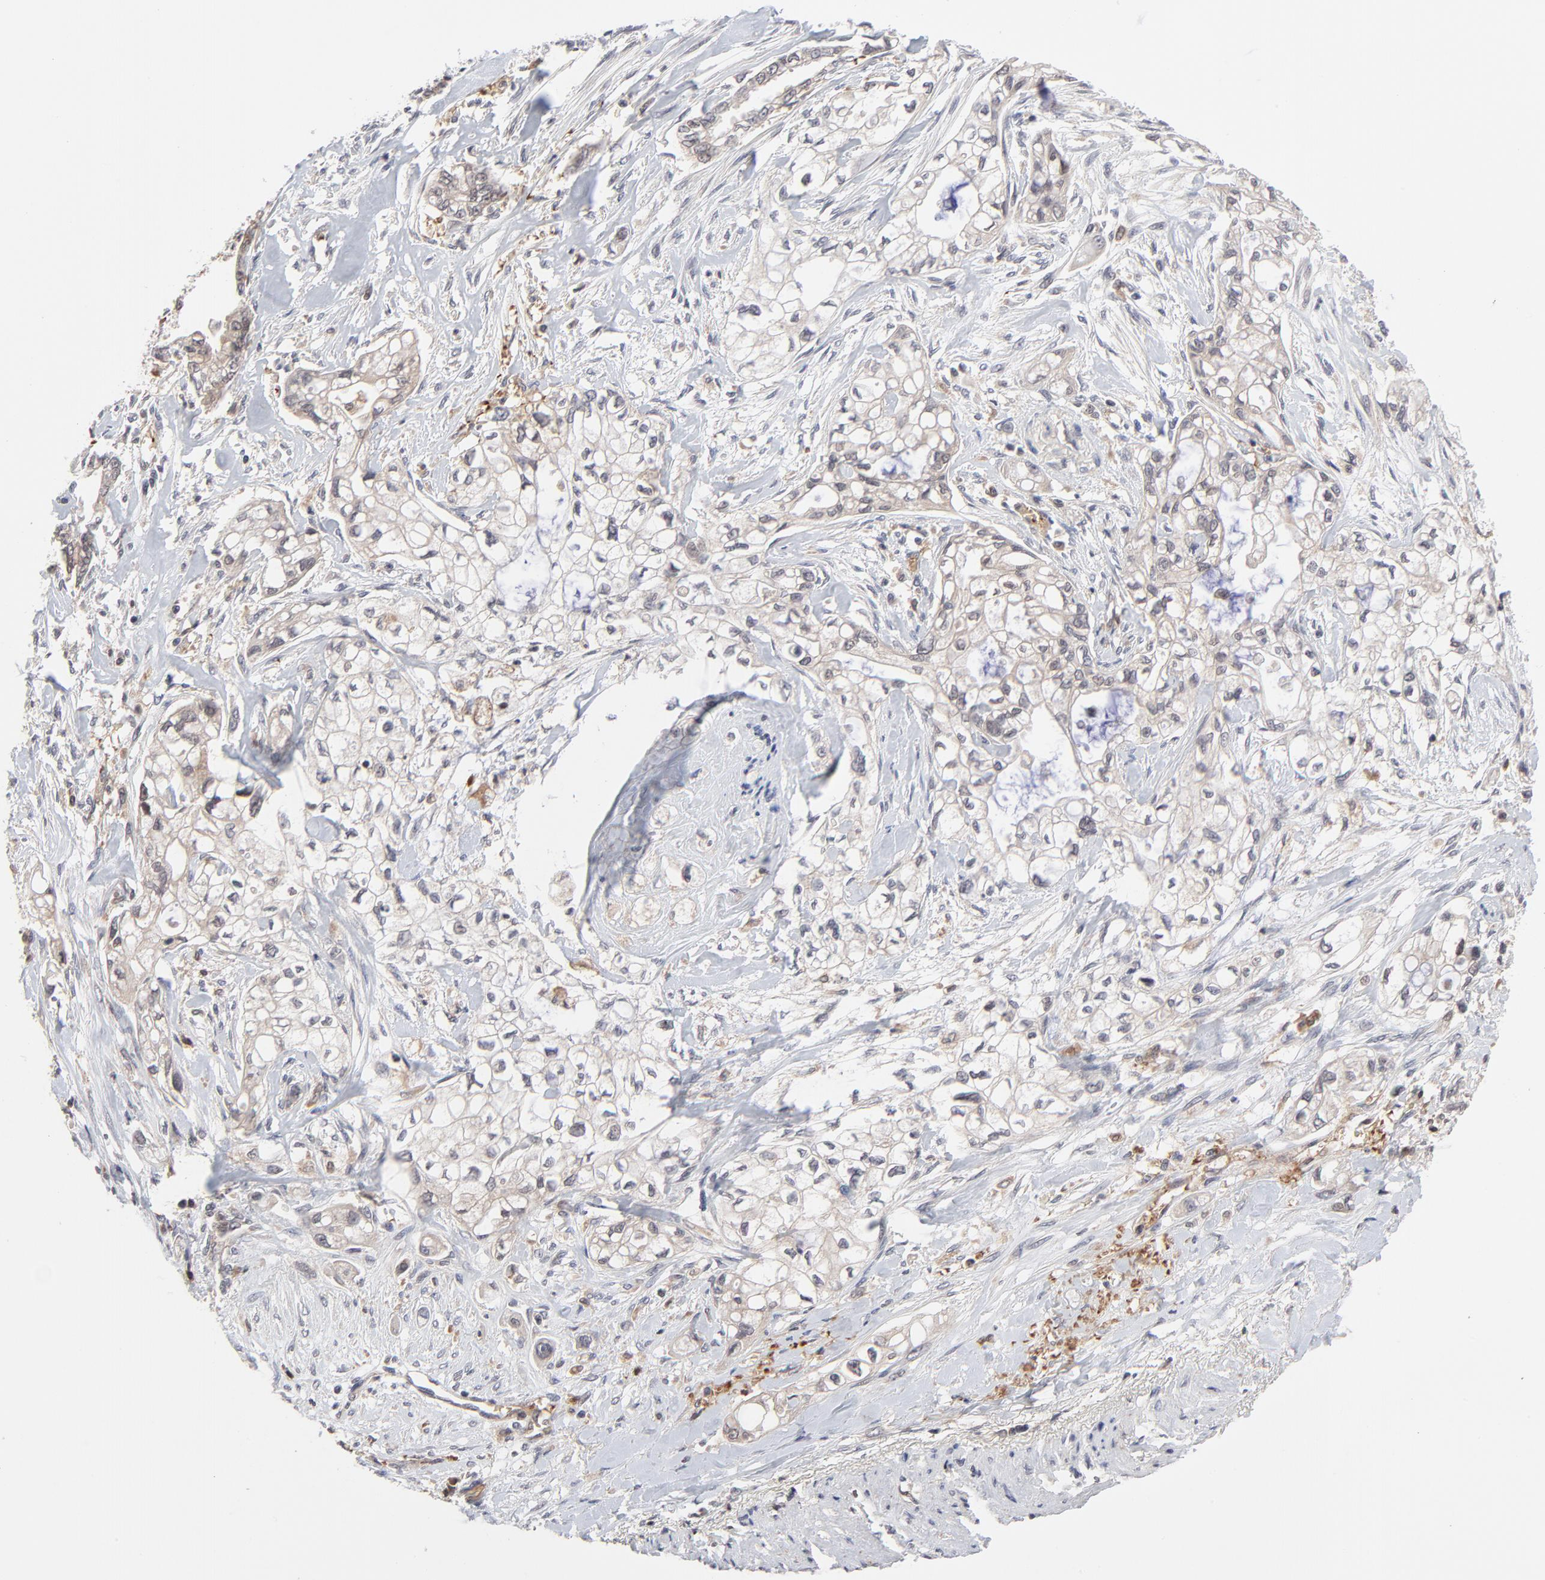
{"staining": {"intensity": "weak", "quantity": ">75%", "location": "cytoplasmic/membranous,nuclear"}, "tissue": "pancreatic cancer", "cell_type": "Tumor cells", "image_type": "cancer", "snomed": [{"axis": "morphology", "description": "Normal tissue, NOS"}, {"axis": "topography", "description": "Pancreas"}], "caption": "Brown immunohistochemical staining in human pancreatic cancer displays weak cytoplasmic/membranous and nuclear staining in approximately >75% of tumor cells.", "gene": "CASP10", "patient": {"sex": "male", "age": 42}}